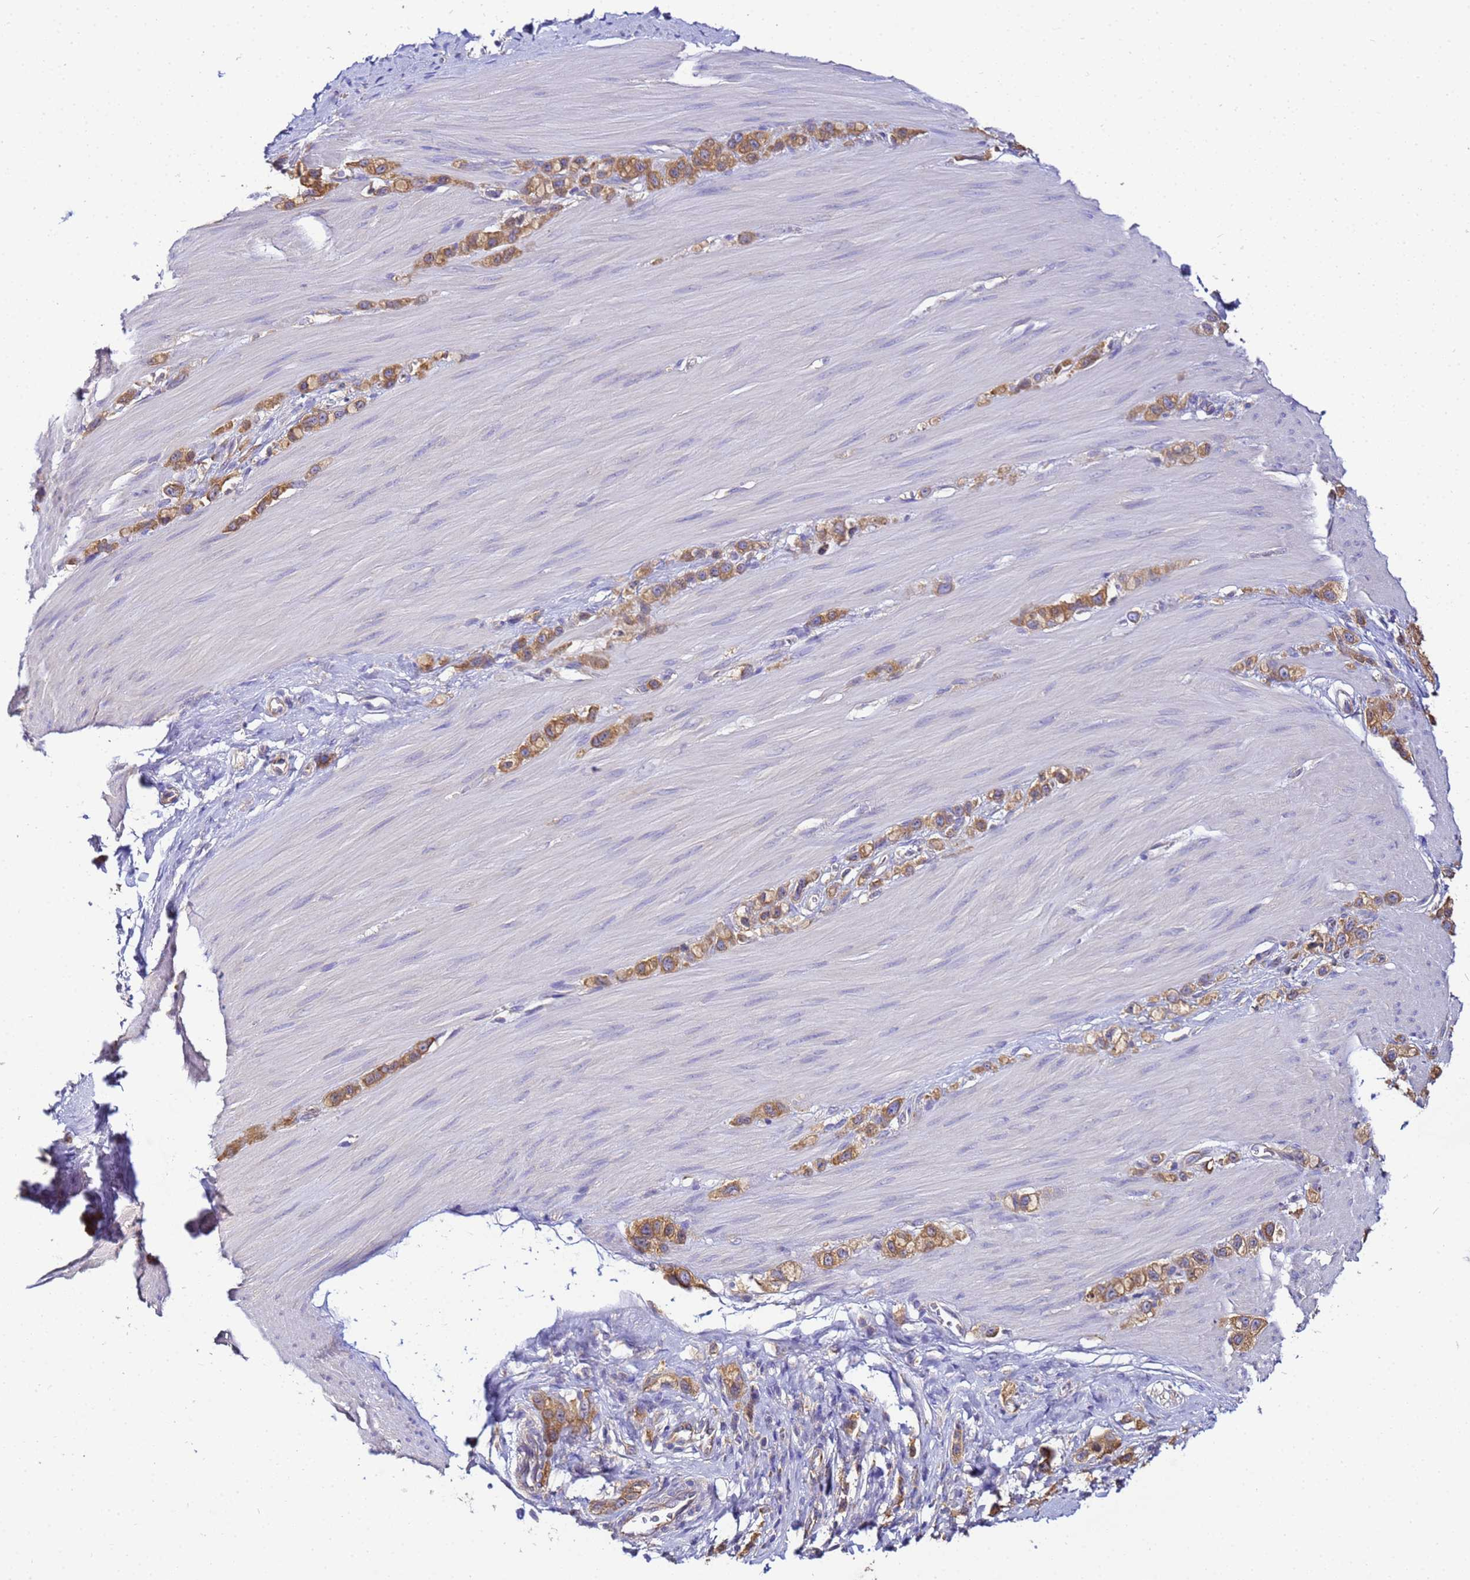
{"staining": {"intensity": "moderate", "quantity": ">75%", "location": "cytoplasmic/membranous"}, "tissue": "stomach cancer", "cell_type": "Tumor cells", "image_type": "cancer", "snomed": [{"axis": "morphology", "description": "Adenocarcinoma, NOS"}, {"axis": "topography", "description": "Stomach"}], "caption": "The micrograph displays a brown stain indicating the presence of a protein in the cytoplasmic/membranous of tumor cells in adenocarcinoma (stomach). The staining was performed using DAB, with brown indicating positive protein expression. Nuclei are stained blue with hematoxylin.", "gene": "NARS1", "patient": {"sex": "female", "age": 65}}